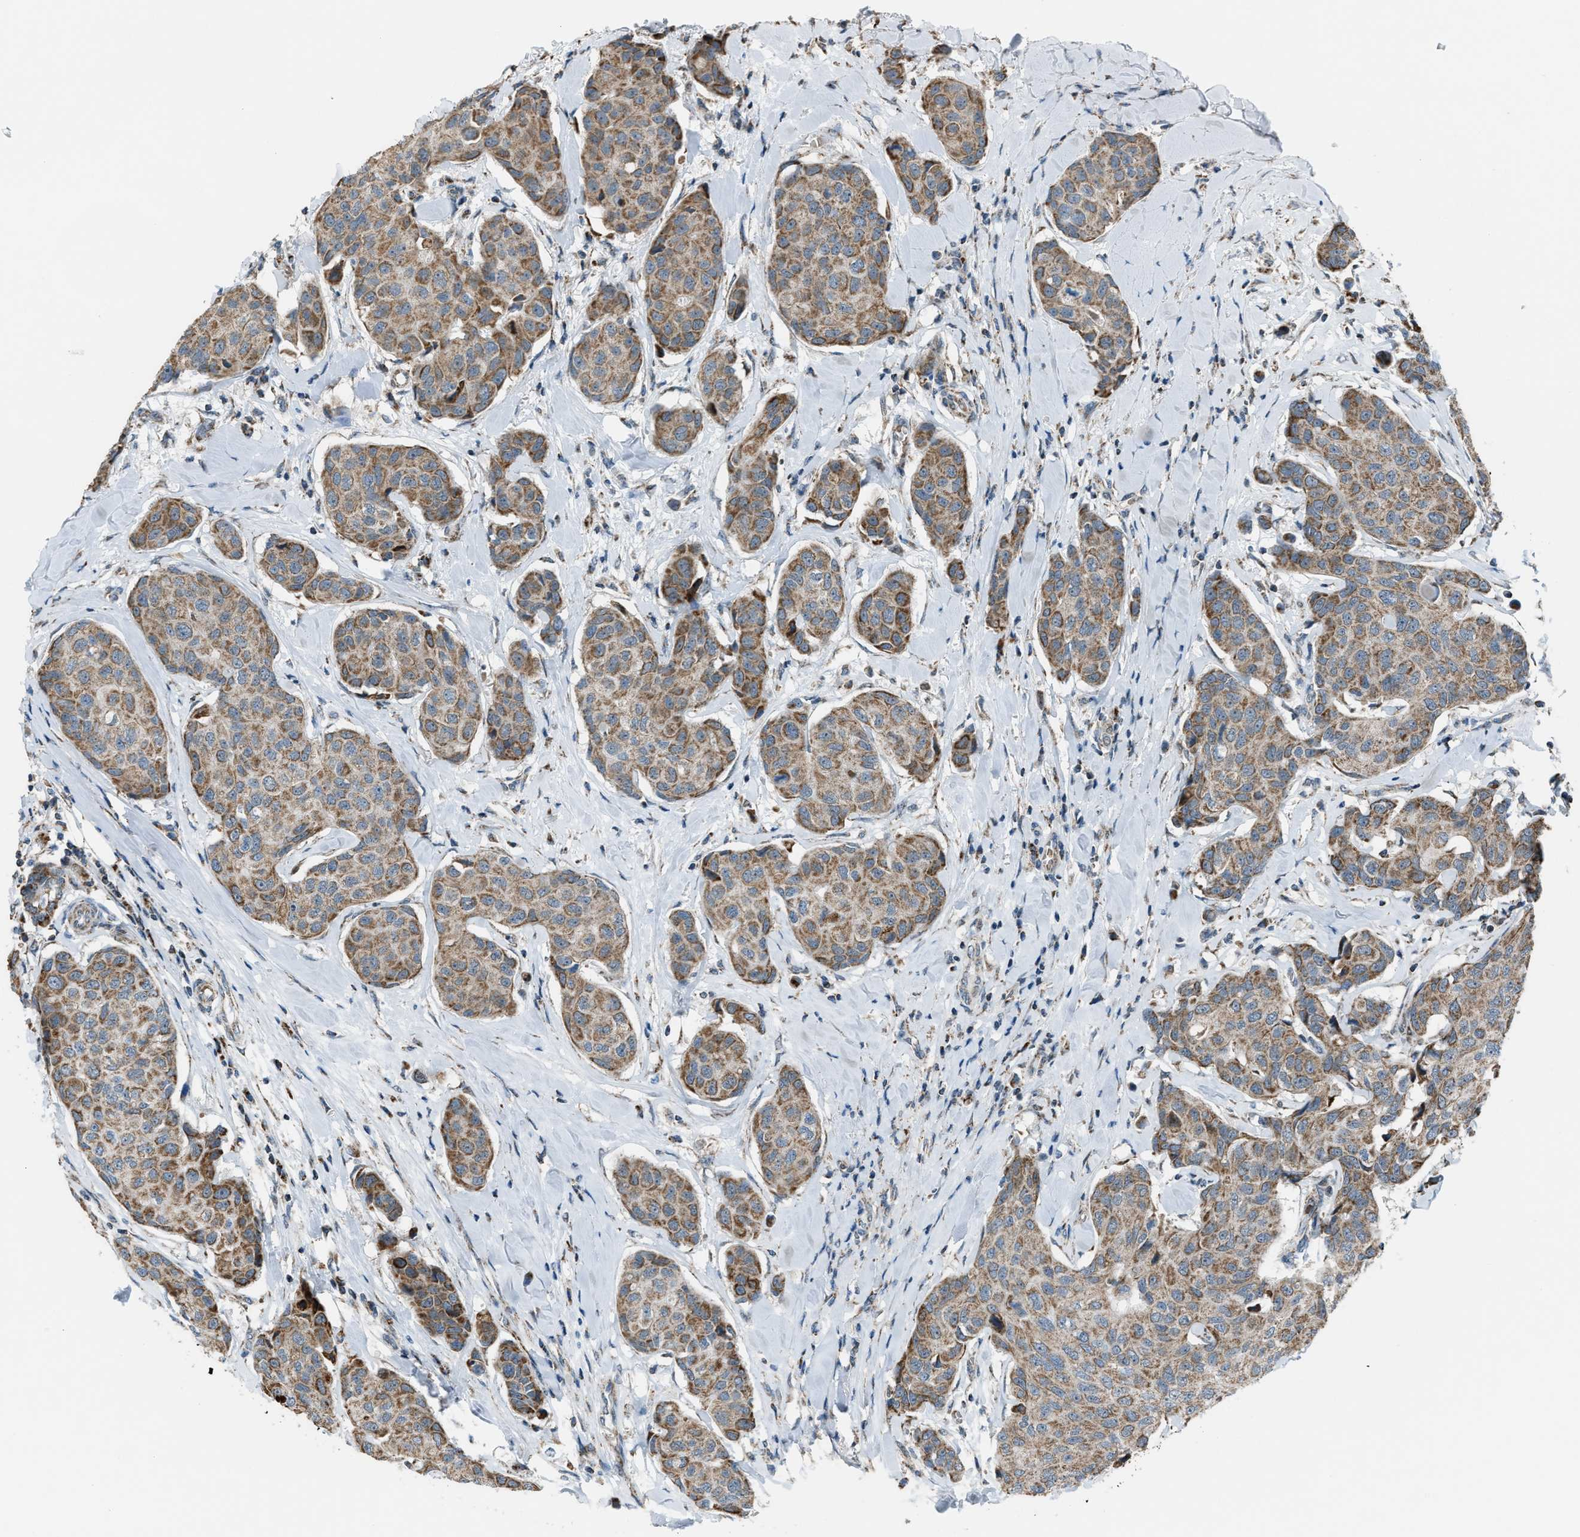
{"staining": {"intensity": "moderate", "quantity": ">75%", "location": "cytoplasmic/membranous"}, "tissue": "breast cancer", "cell_type": "Tumor cells", "image_type": "cancer", "snomed": [{"axis": "morphology", "description": "Duct carcinoma"}, {"axis": "topography", "description": "Breast"}], "caption": "Protein staining reveals moderate cytoplasmic/membranous positivity in approximately >75% of tumor cells in breast cancer. The staining was performed using DAB (3,3'-diaminobenzidine), with brown indicating positive protein expression. Nuclei are stained blue with hematoxylin.", "gene": "CHN2", "patient": {"sex": "female", "age": 80}}